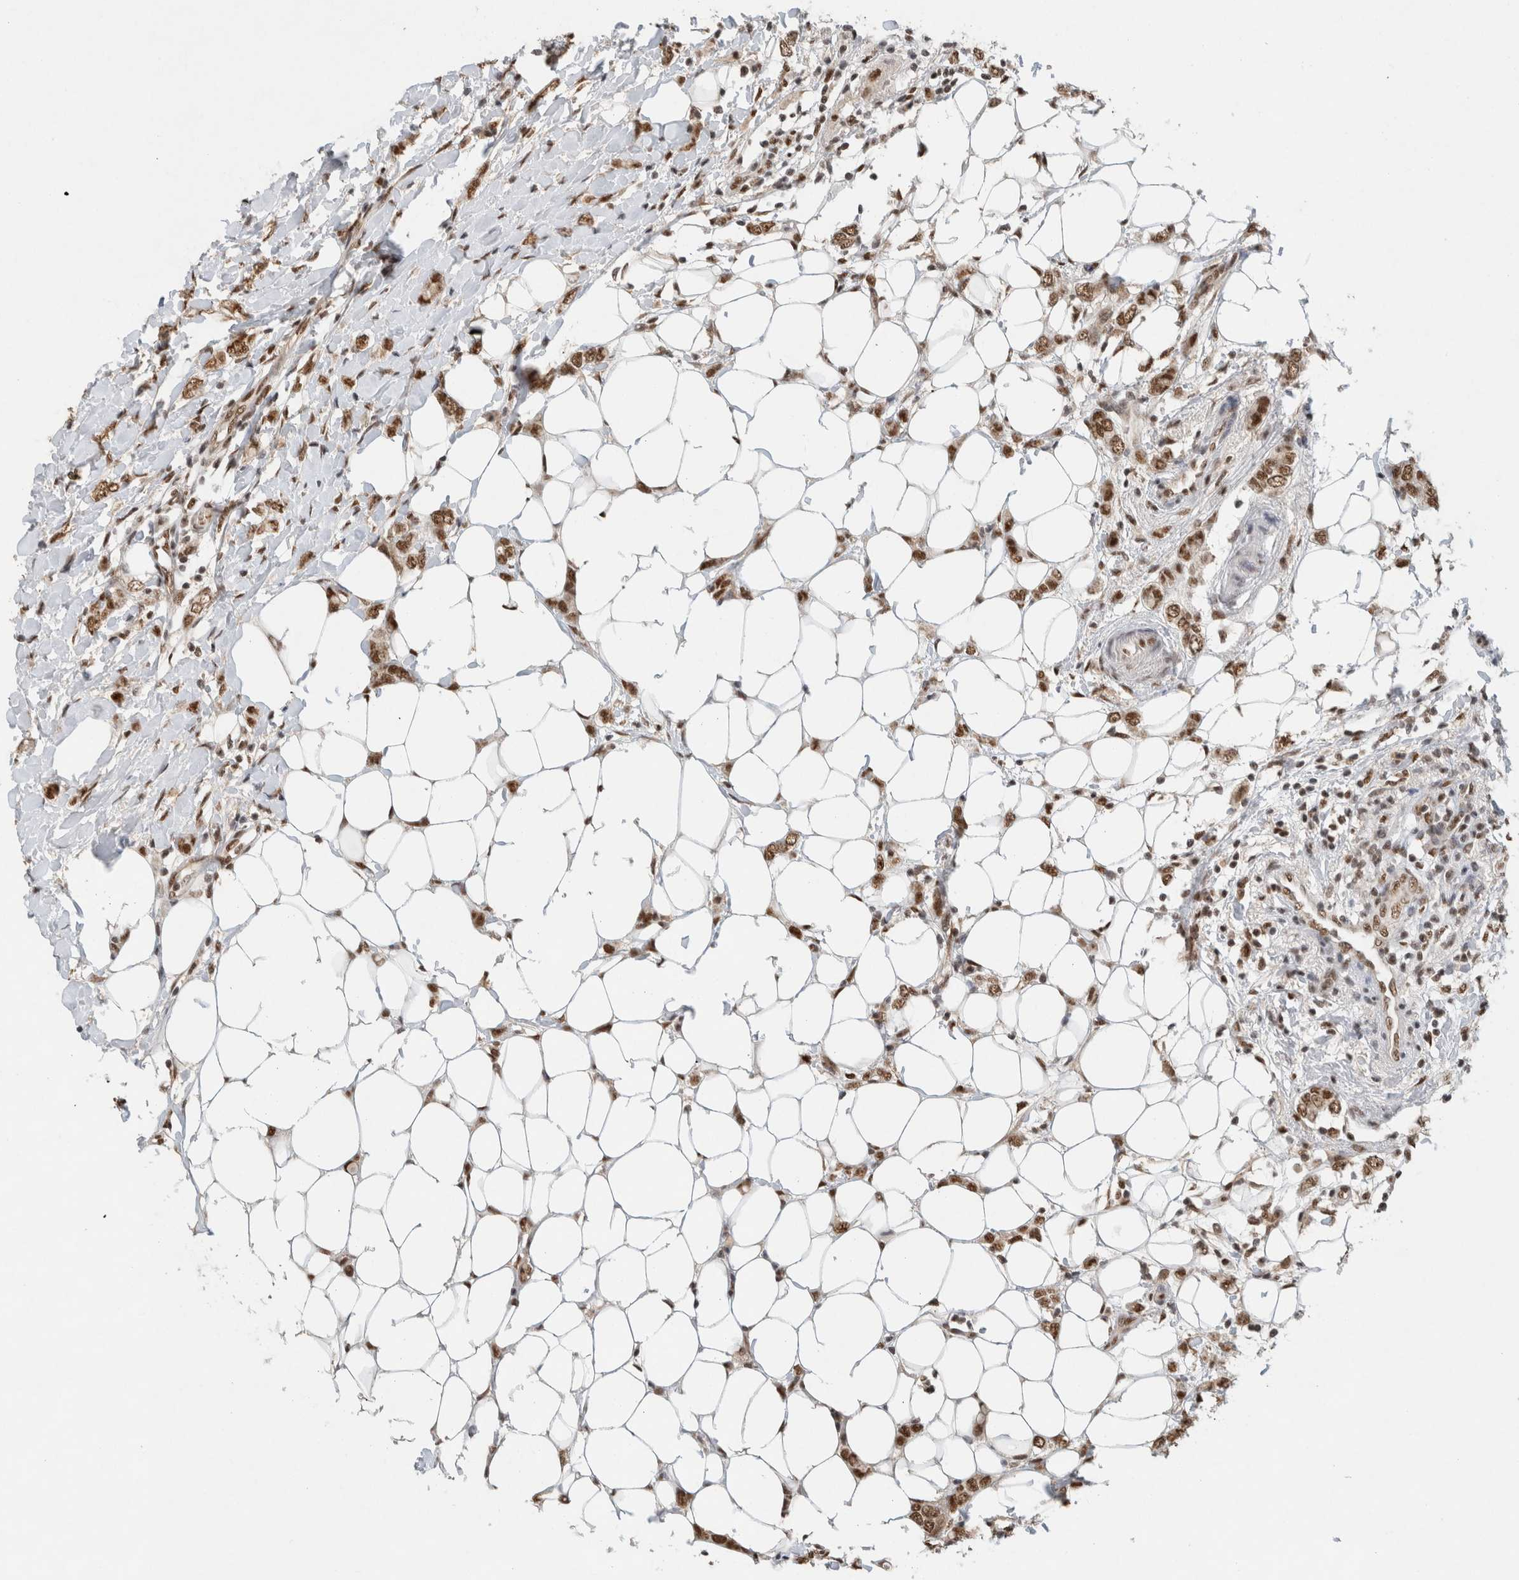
{"staining": {"intensity": "strong", "quantity": ">75%", "location": "nuclear"}, "tissue": "breast cancer", "cell_type": "Tumor cells", "image_type": "cancer", "snomed": [{"axis": "morphology", "description": "Normal tissue, NOS"}, {"axis": "morphology", "description": "Lobular carcinoma"}, {"axis": "topography", "description": "Breast"}], "caption": "Lobular carcinoma (breast) tissue displays strong nuclear staining in approximately >75% of tumor cells, visualized by immunohistochemistry.", "gene": "DDX42", "patient": {"sex": "female", "age": 47}}